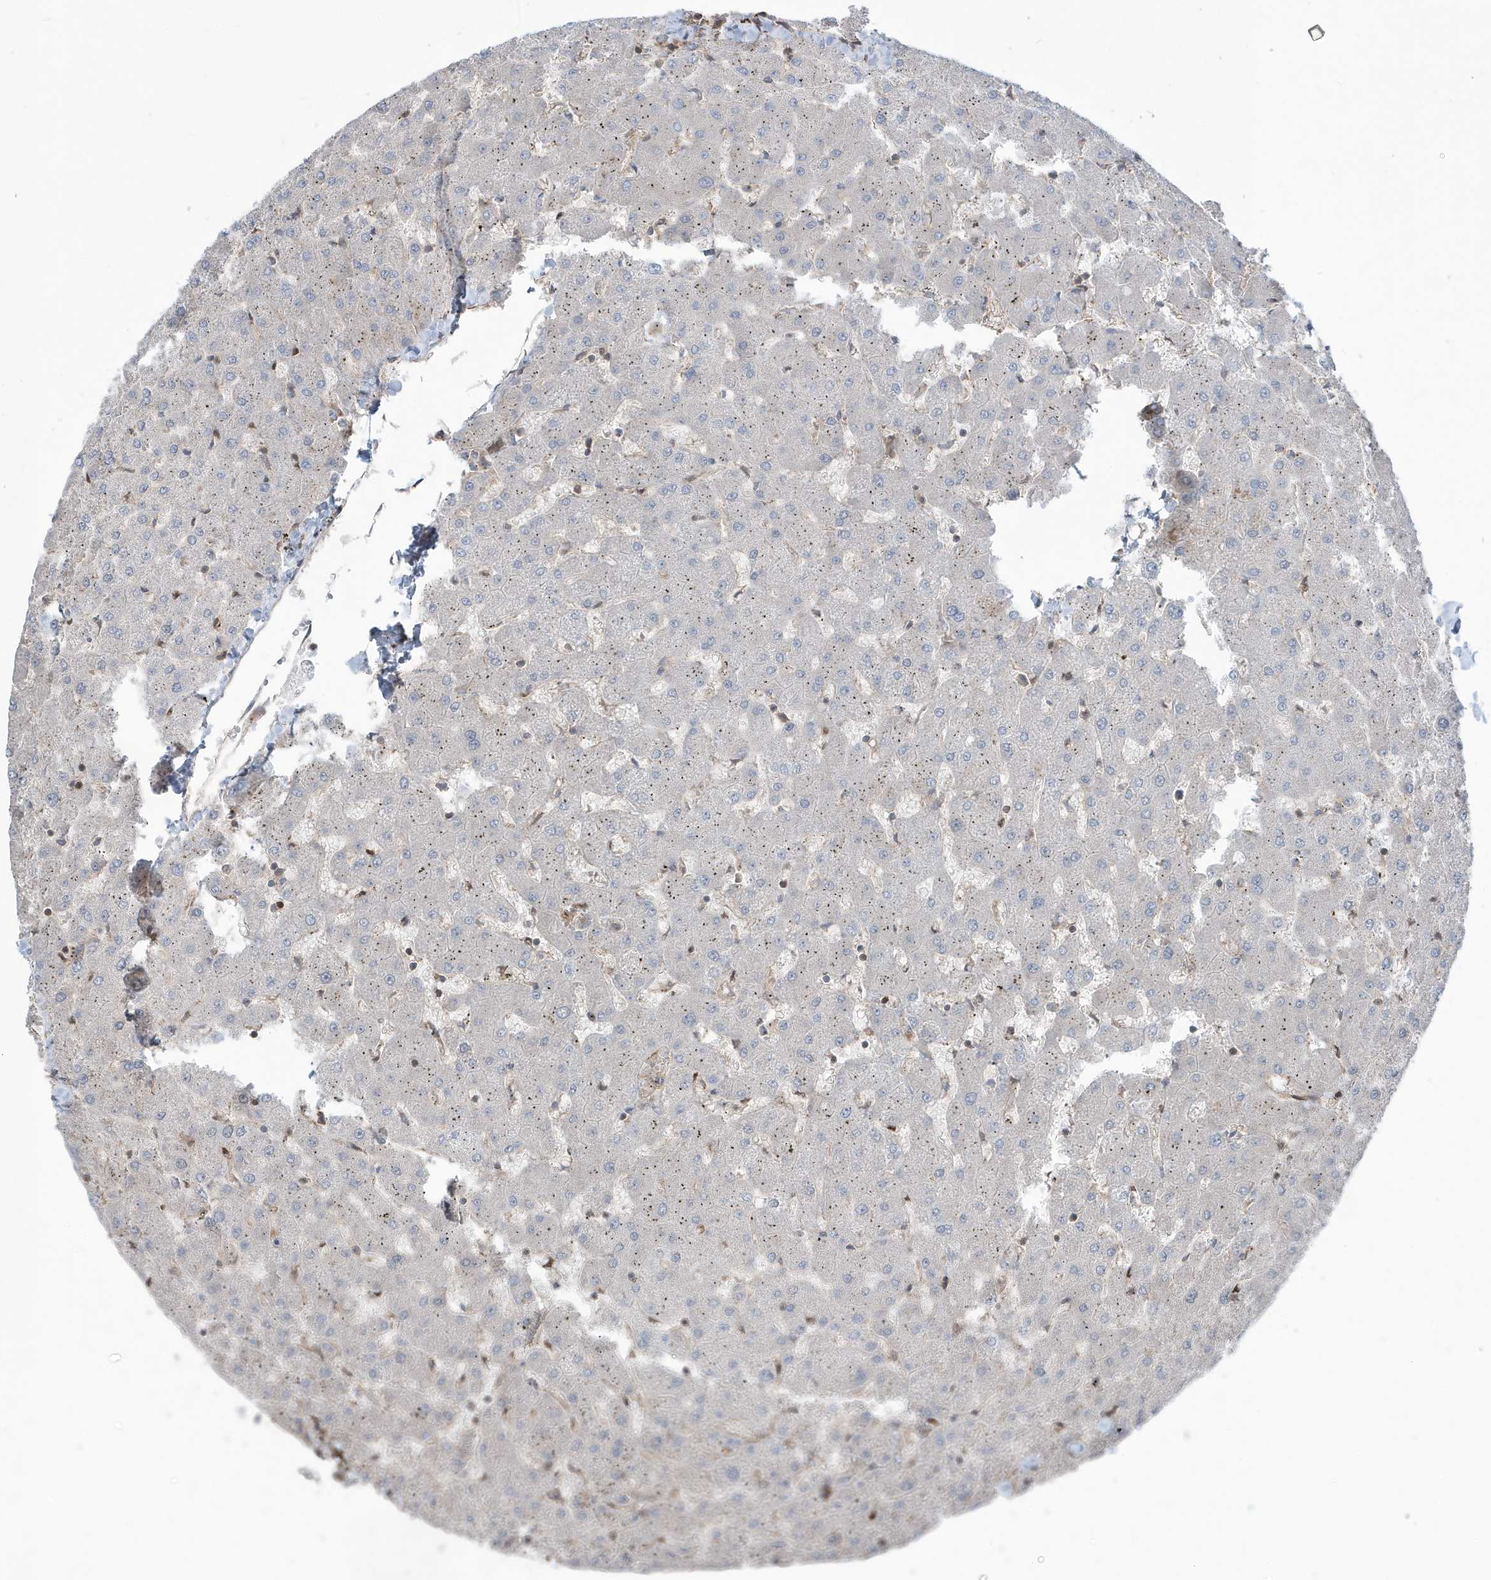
{"staining": {"intensity": "moderate", "quantity": ">75%", "location": "cytoplasmic/membranous"}, "tissue": "liver", "cell_type": "Cholangiocytes", "image_type": "normal", "snomed": [{"axis": "morphology", "description": "Normal tissue, NOS"}, {"axis": "topography", "description": "Liver"}], "caption": "Immunohistochemistry (IHC) histopathology image of benign liver stained for a protein (brown), which demonstrates medium levels of moderate cytoplasmic/membranous positivity in approximately >75% of cholangiocytes.", "gene": "MAPK1IP1L", "patient": {"sex": "female", "age": 63}}